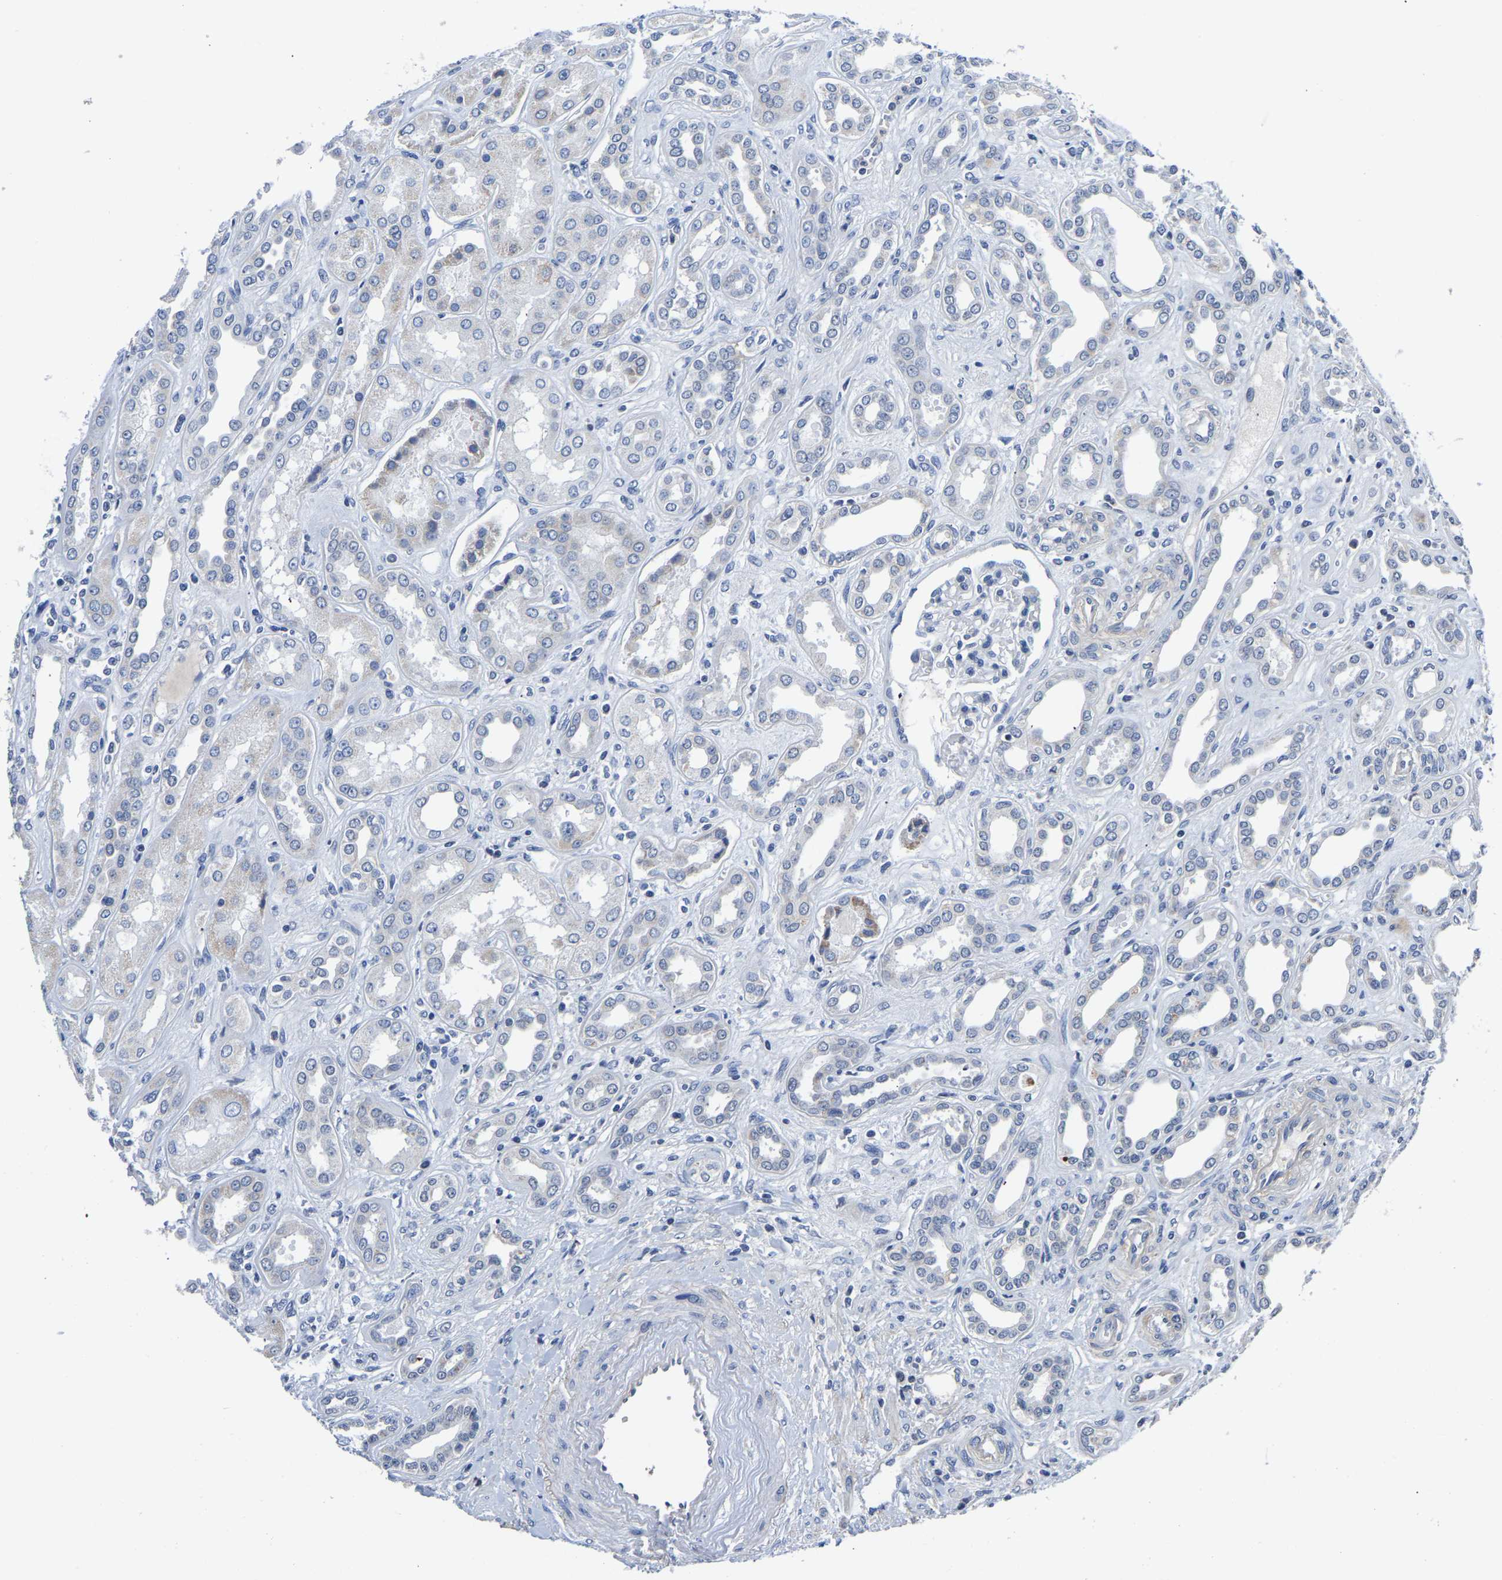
{"staining": {"intensity": "negative", "quantity": "none", "location": "none"}, "tissue": "kidney", "cell_type": "Cells in glomeruli", "image_type": "normal", "snomed": [{"axis": "morphology", "description": "Normal tissue, NOS"}, {"axis": "topography", "description": "Kidney"}], "caption": "This micrograph is of benign kidney stained with immunohistochemistry (IHC) to label a protein in brown with the nuclei are counter-stained blue. There is no expression in cells in glomeruli. Brightfield microscopy of immunohistochemistry stained with DAB (3,3'-diaminobenzidine) (brown) and hematoxylin (blue), captured at high magnification.", "gene": "FGD5", "patient": {"sex": "male", "age": 59}}